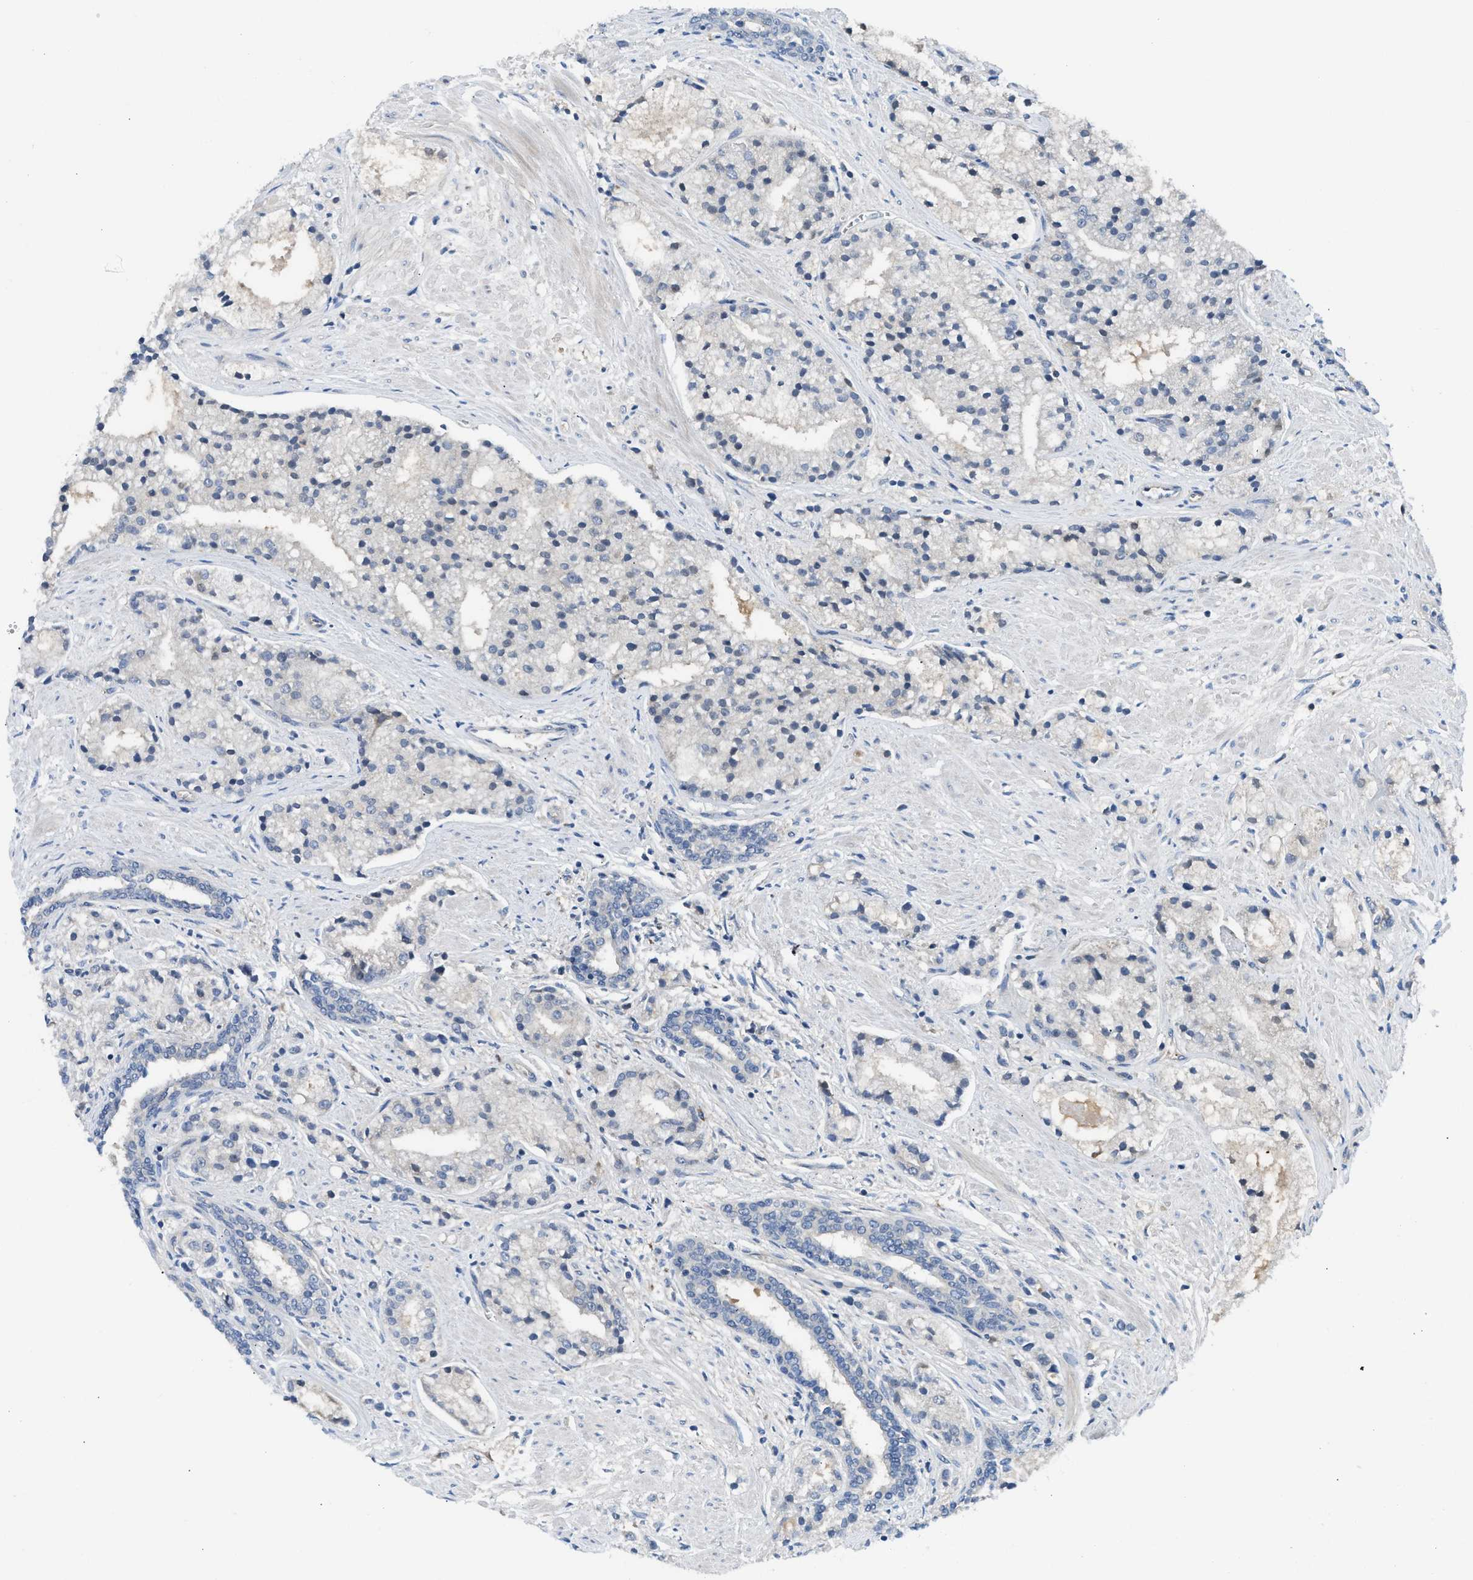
{"staining": {"intensity": "negative", "quantity": "none", "location": "none"}, "tissue": "prostate cancer", "cell_type": "Tumor cells", "image_type": "cancer", "snomed": [{"axis": "morphology", "description": "Adenocarcinoma, High grade"}, {"axis": "topography", "description": "Prostate"}], "caption": "This is an IHC histopathology image of prostate cancer. There is no positivity in tumor cells.", "gene": "ZNF251", "patient": {"sex": "male", "age": 50}}